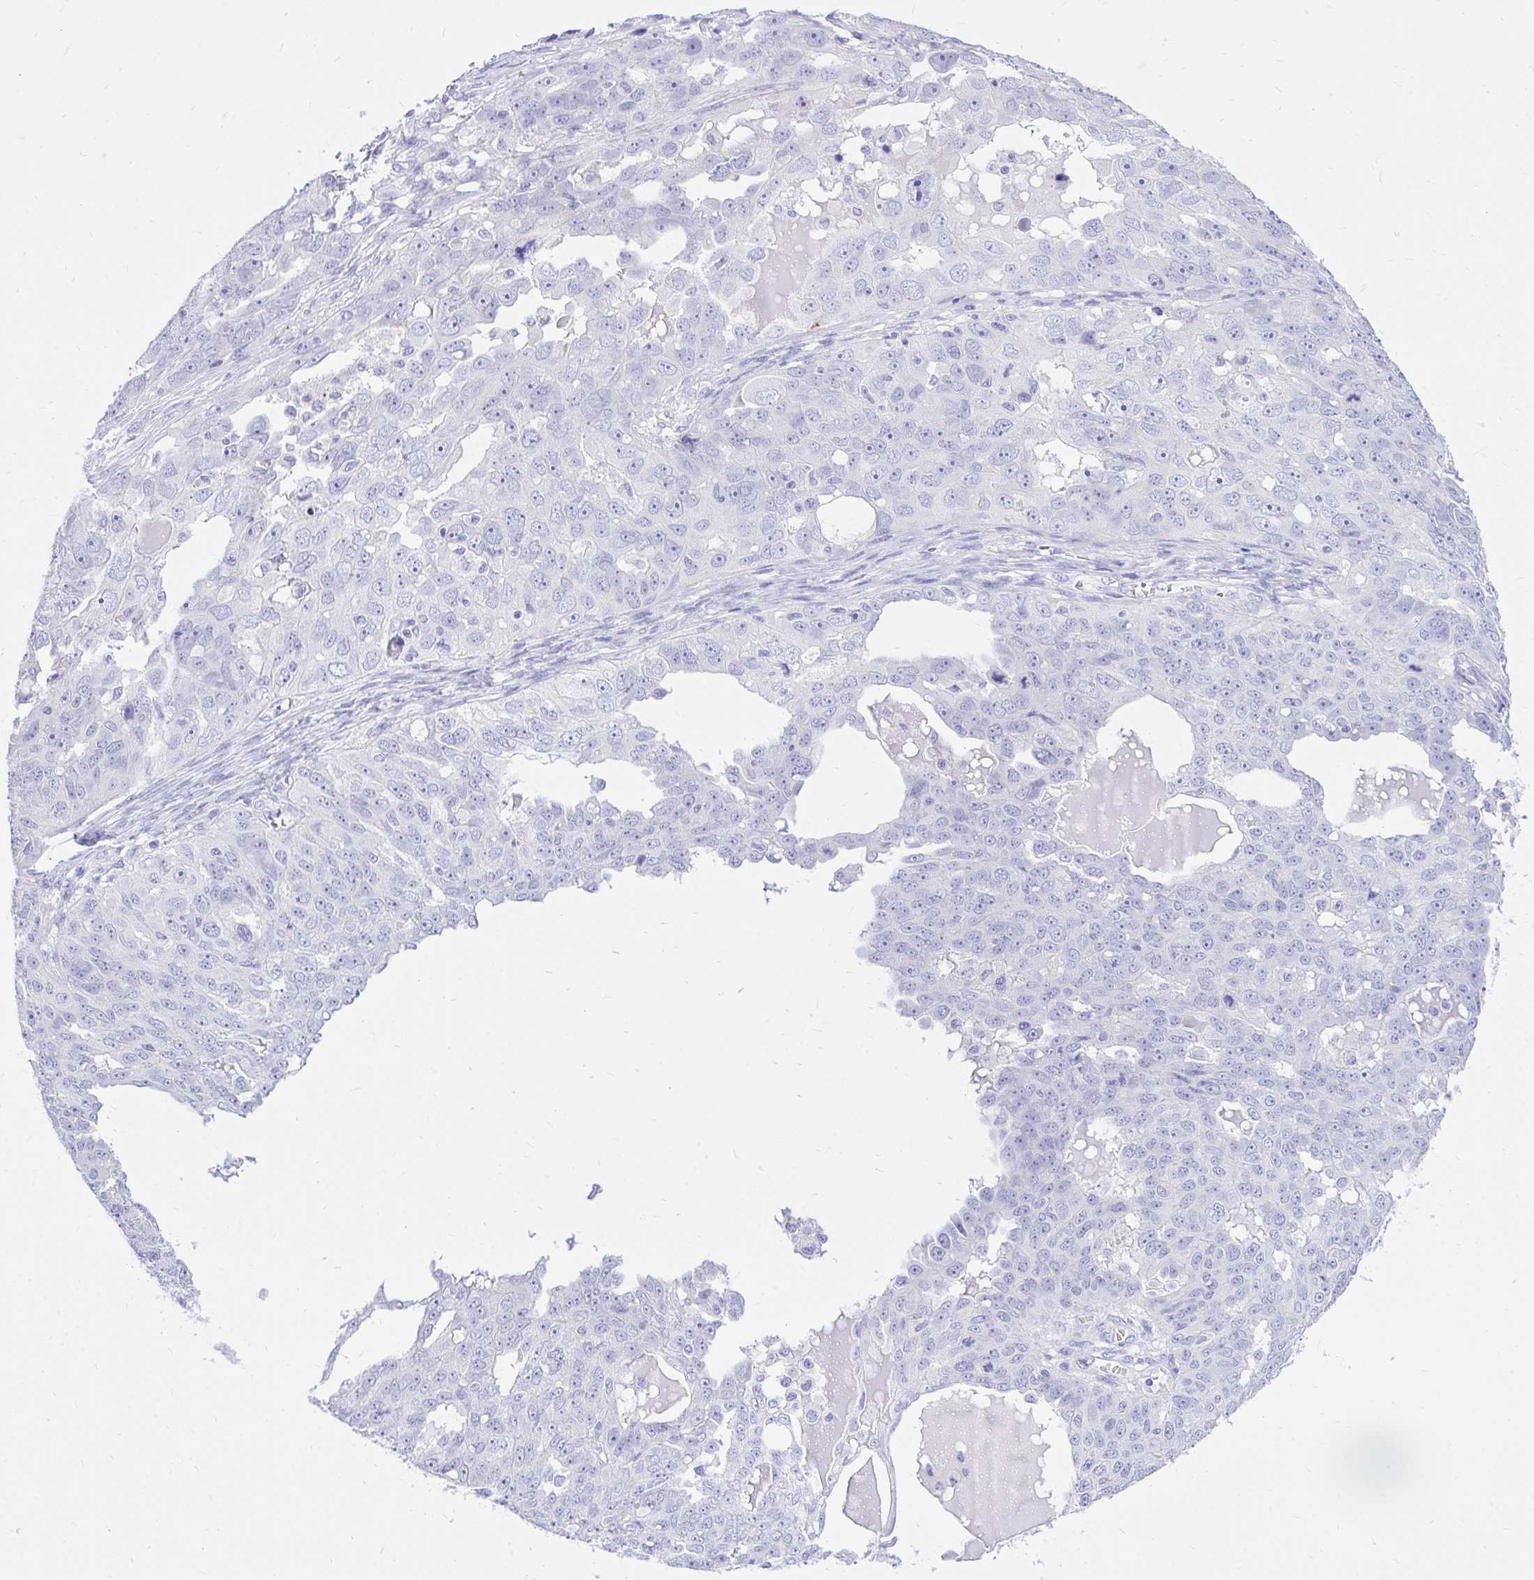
{"staining": {"intensity": "negative", "quantity": "none", "location": "none"}, "tissue": "ovarian cancer", "cell_type": "Tumor cells", "image_type": "cancer", "snomed": [{"axis": "morphology", "description": "Carcinoma, endometroid"}, {"axis": "topography", "description": "Ovary"}], "caption": "Immunohistochemistry (IHC) micrograph of endometroid carcinoma (ovarian) stained for a protein (brown), which shows no staining in tumor cells.", "gene": "MON1A", "patient": {"sex": "female", "age": 70}}